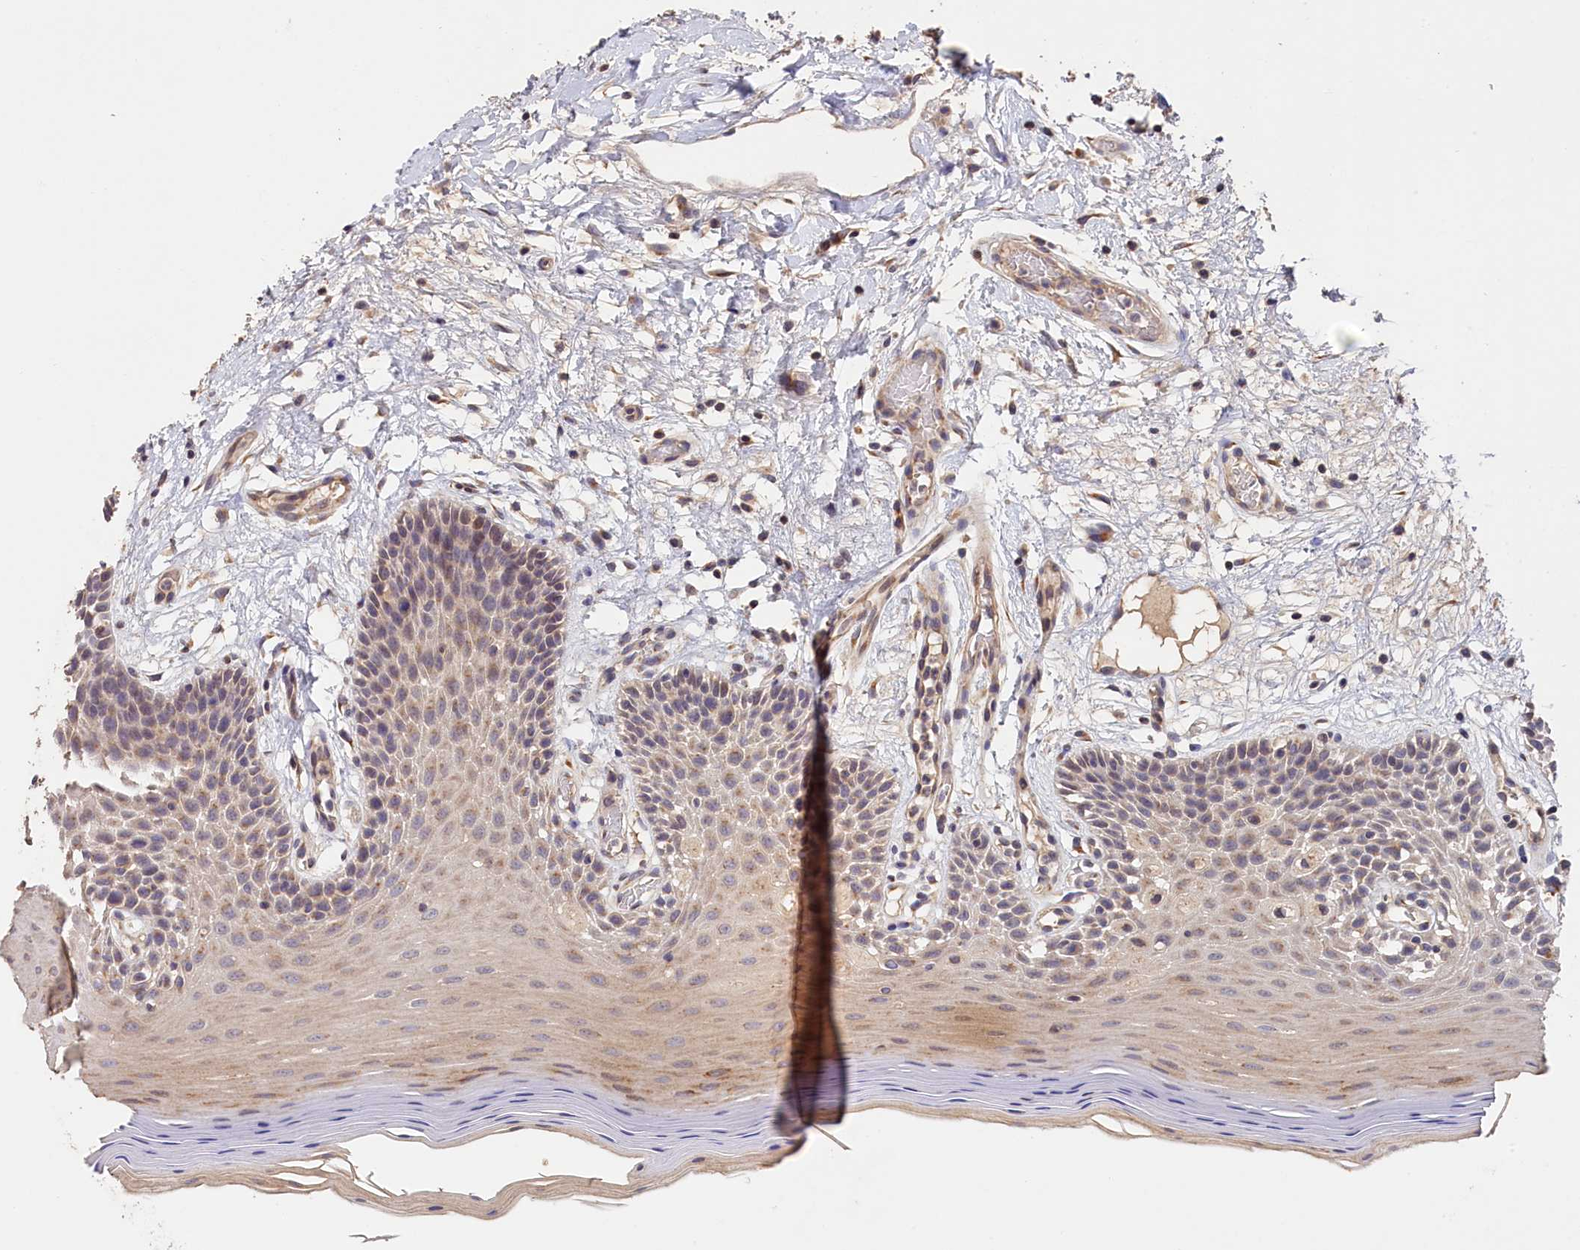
{"staining": {"intensity": "weak", "quantity": "25%-75%", "location": "cytoplasmic/membranous"}, "tissue": "oral mucosa", "cell_type": "Squamous epithelial cells", "image_type": "normal", "snomed": [{"axis": "morphology", "description": "Normal tissue, NOS"}, {"axis": "topography", "description": "Oral tissue"}, {"axis": "topography", "description": "Tounge, NOS"}], "caption": "Oral mucosa stained with DAB immunohistochemistry displays low levels of weak cytoplasmic/membranous expression in about 25%-75% of squamous epithelial cells. (Brightfield microscopy of DAB IHC at high magnification).", "gene": "TANGO6", "patient": {"sex": "male", "age": 47}}